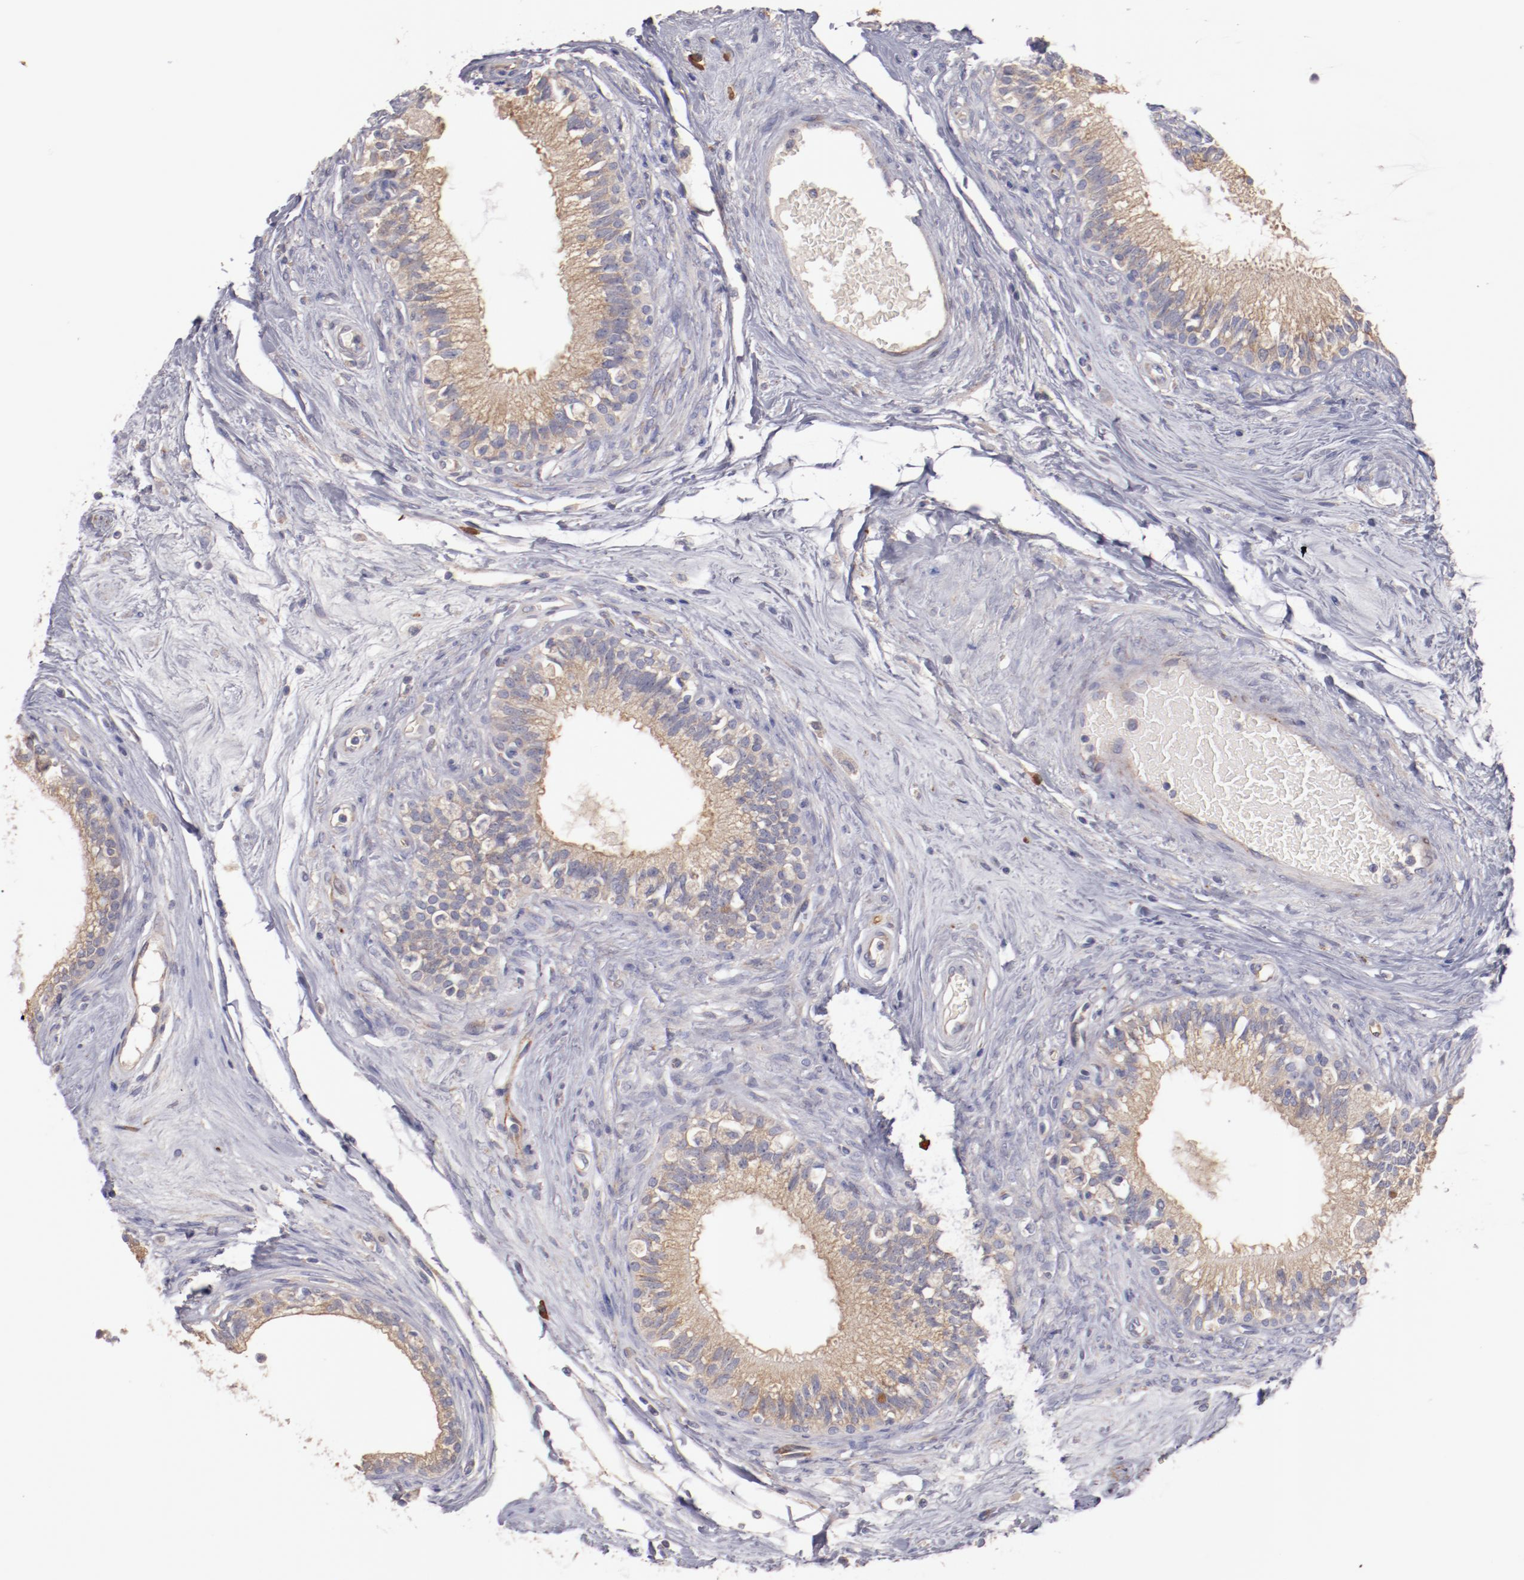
{"staining": {"intensity": "weak", "quantity": ">75%", "location": "cytoplasmic/membranous"}, "tissue": "epididymis", "cell_type": "Glandular cells", "image_type": "normal", "snomed": [{"axis": "morphology", "description": "Normal tissue, NOS"}, {"axis": "morphology", "description": "Inflammation, NOS"}, {"axis": "topography", "description": "Epididymis"}], "caption": "Epididymis was stained to show a protein in brown. There is low levels of weak cytoplasmic/membranous expression in approximately >75% of glandular cells. The protein is shown in brown color, while the nuclei are stained blue.", "gene": "ENTPD5", "patient": {"sex": "male", "age": 84}}